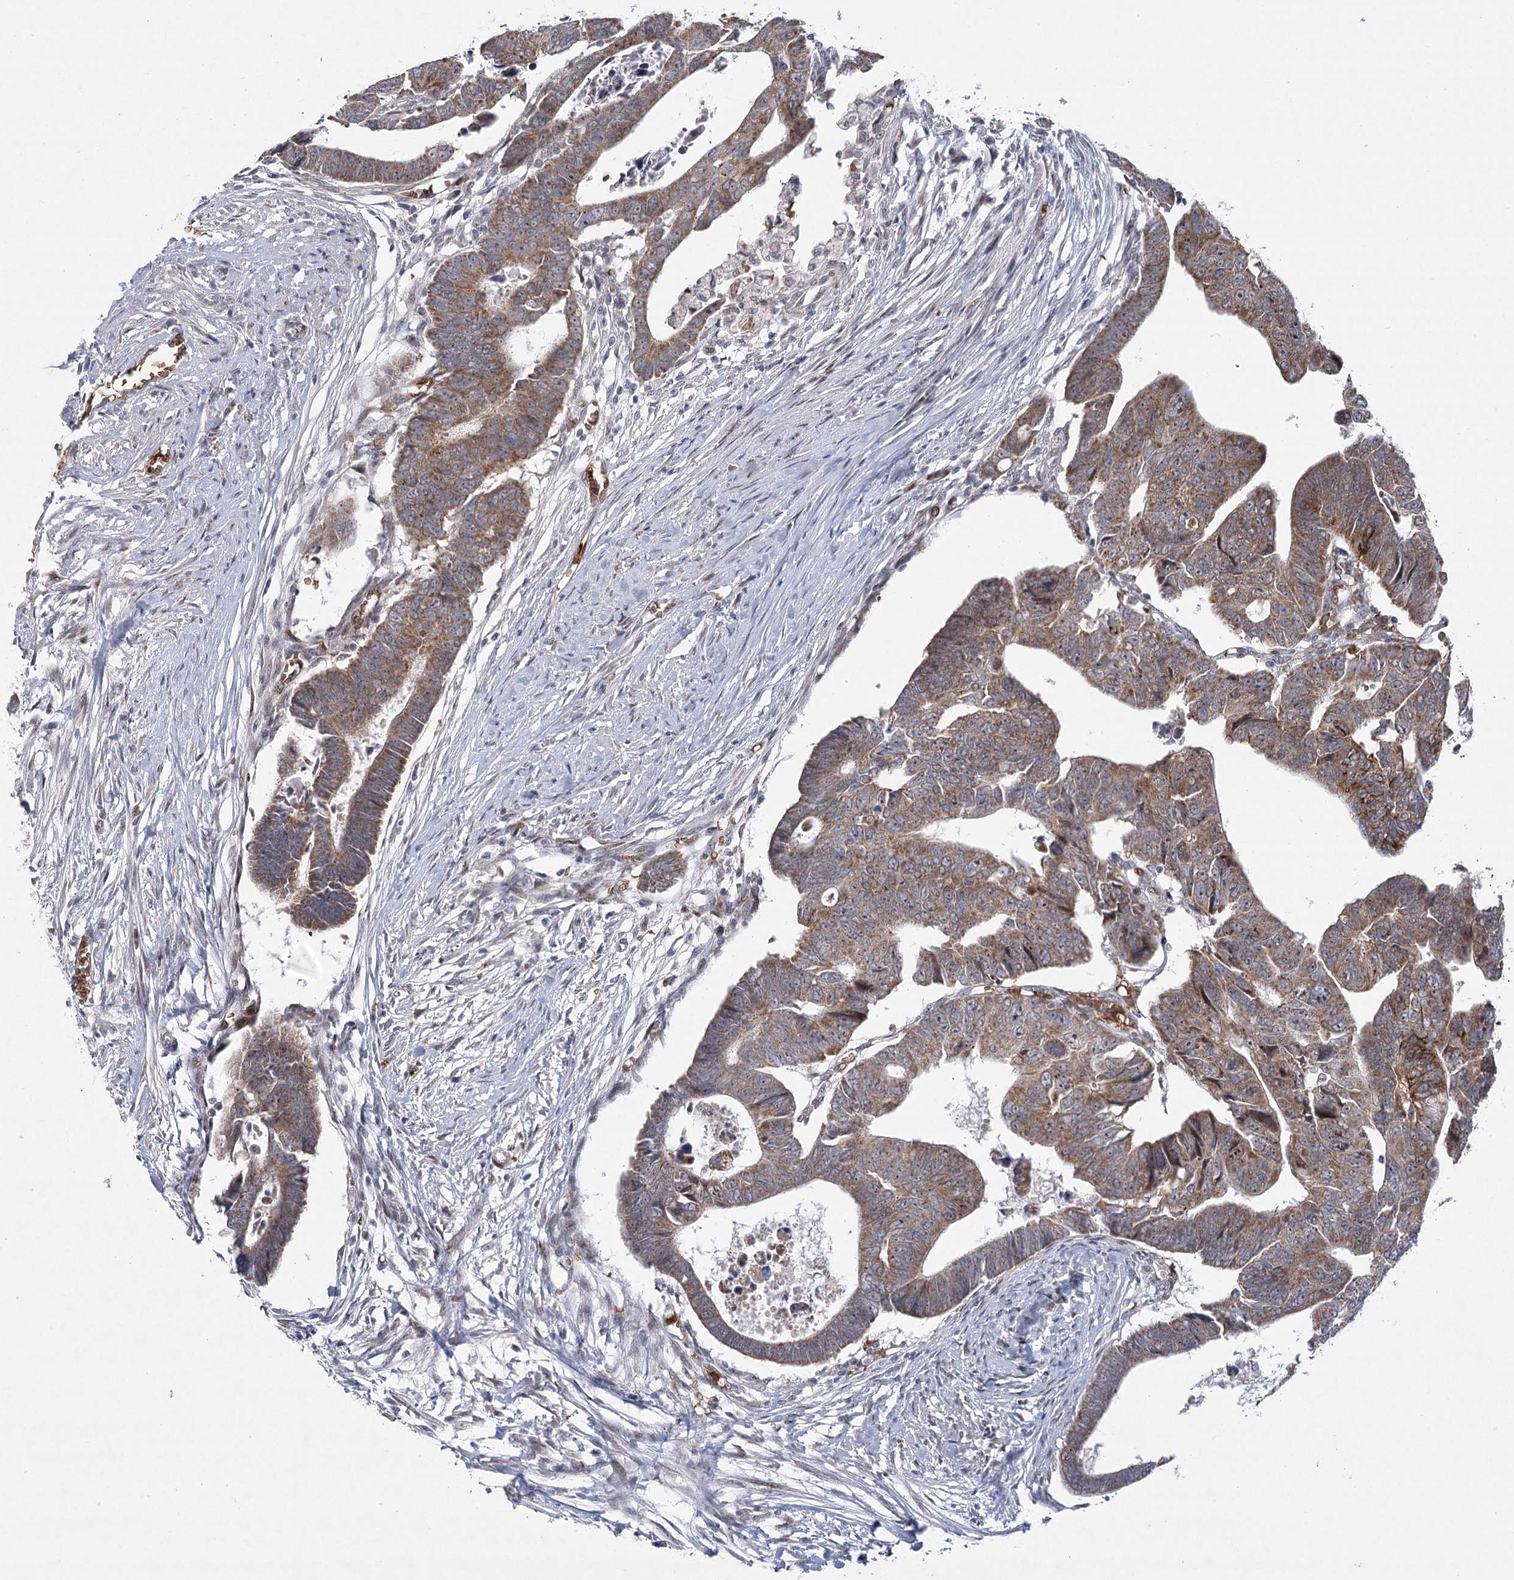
{"staining": {"intensity": "moderate", "quantity": ">75%", "location": "cytoplasmic/membranous"}, "tissue": "colorectal cancer", "cell_type": "Tumor cells", "image_type": "cancer", "snomed": [{"axis": "morphology", "description": "Adenocarcinoma, NOS"}, {"axis": "topography", "description": "Rectum"}], "caption": "Protein staining by immunohistochemistry displays moderate cytoplasmic/membranous positivity in about >75% of tumor cells in colorectal adenocarcinoma. The staining is performed using DAB (3,3'-diaminobenzidine) brown chromogen to label protein expression. The nuclei are counter-stained blue using hematoxylin.", "gene": "NSMCE4A", "patient": {"sex": "female", "age": 65}}